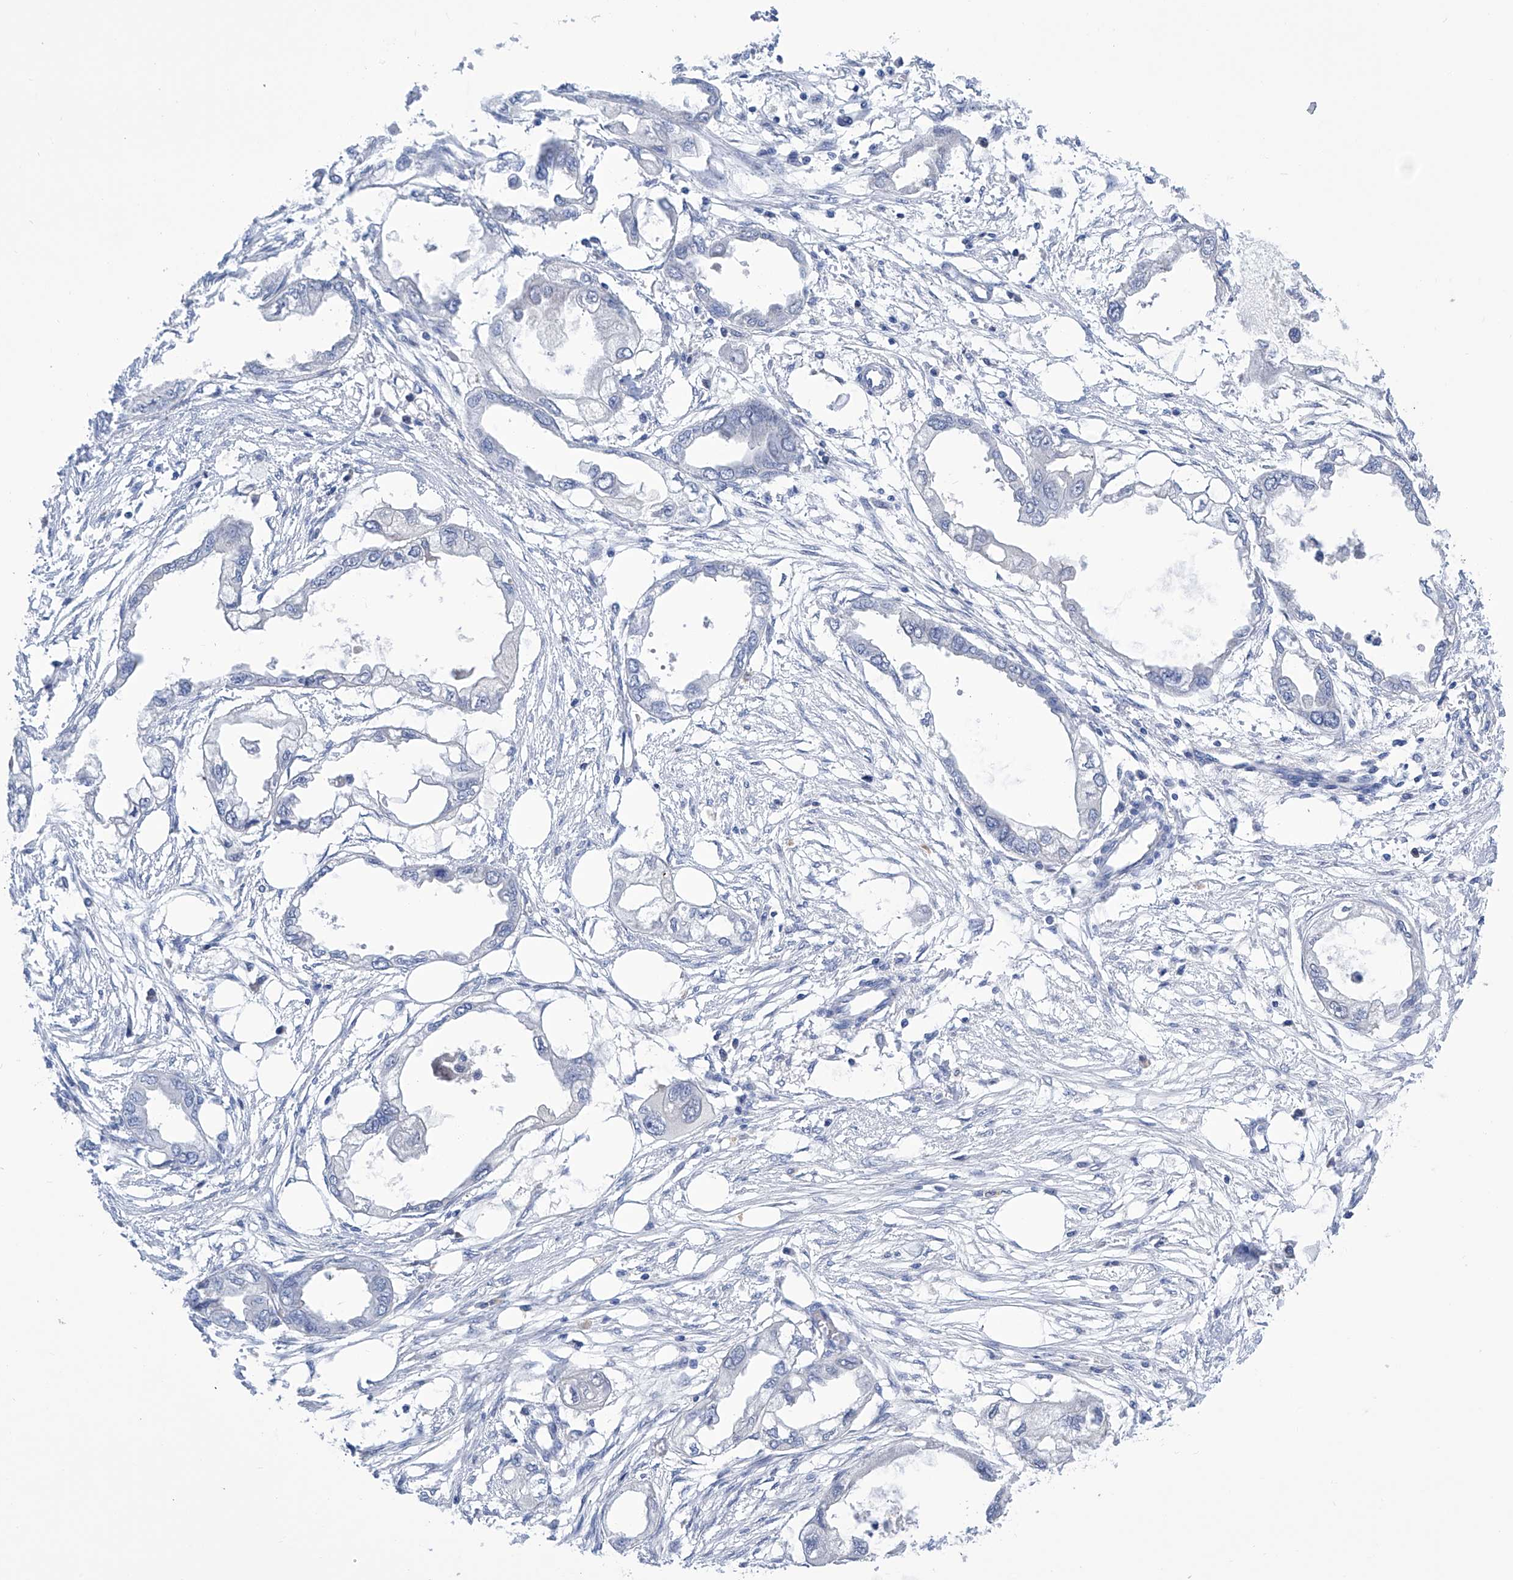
{"staining": {"intensity": "negative", "quantity": "none", "location": "none"}, "tissue": "endometrial cancer", "cell_type": "Tumor cells", "image_type": "cancer", "snomed": [{"axis": "morphology", "description": "Adenocarcinoma, NOS"}, {"axis": "morphology", "description": "Adenocarcinoma, metastatic, NOS"}, {"axis": "topography", "description": "Adipose tissue"}, {"axis": "topography", "description": "Endometrium"}], "caption": "An immunohistochemistry image of endometrial cancer (metastatic adenocarcinoma) is shown. There is no staining in tumor cells of endometrial cancer (metastatic adenocarcinoma).", "gene": "PGM3", "patient": {"sex": "female", "age": 67}}